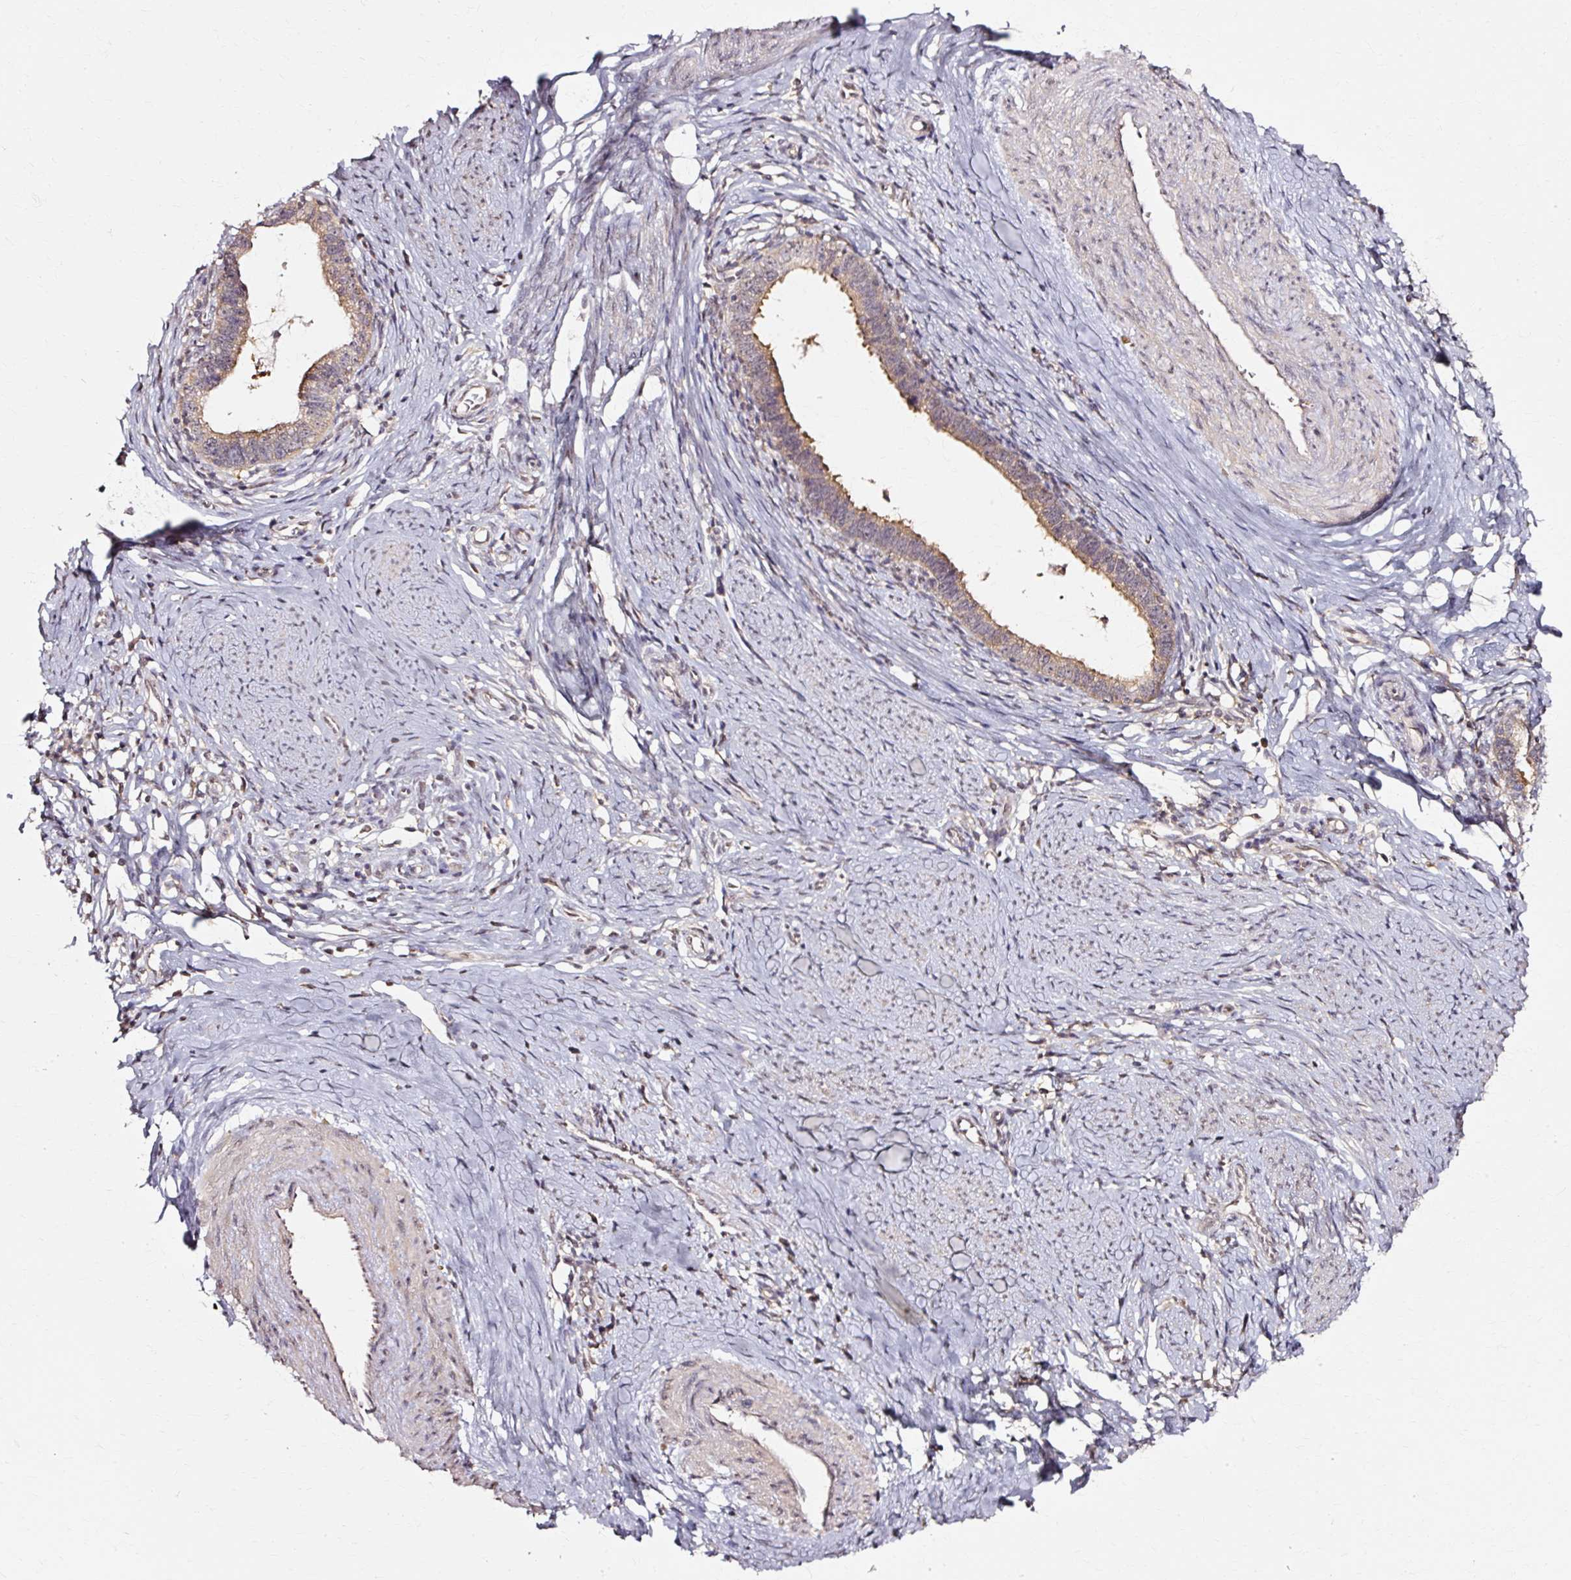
{"staining": {"intensity": "weak", "quantity": "25%-75%", "location": "cytoplasmic/membranous"}, "tissue": "cervical cancer", "cell_type": "Tumor cells", "image_type": "cancer", "snomed": [{"axis": "morphology", "description": "Adenocarcinoma, NOS"}, {"axis": "topography", "description": "Cervix"}], "caption": "Protein expression analysis of human cervical adenocarcinoma reveals weak cytoplasmic/membranous staining in approximately 25%-75% of tumor cells.", "gene": "RGPD5", "patient": {"sex": "female", "age": 36}}